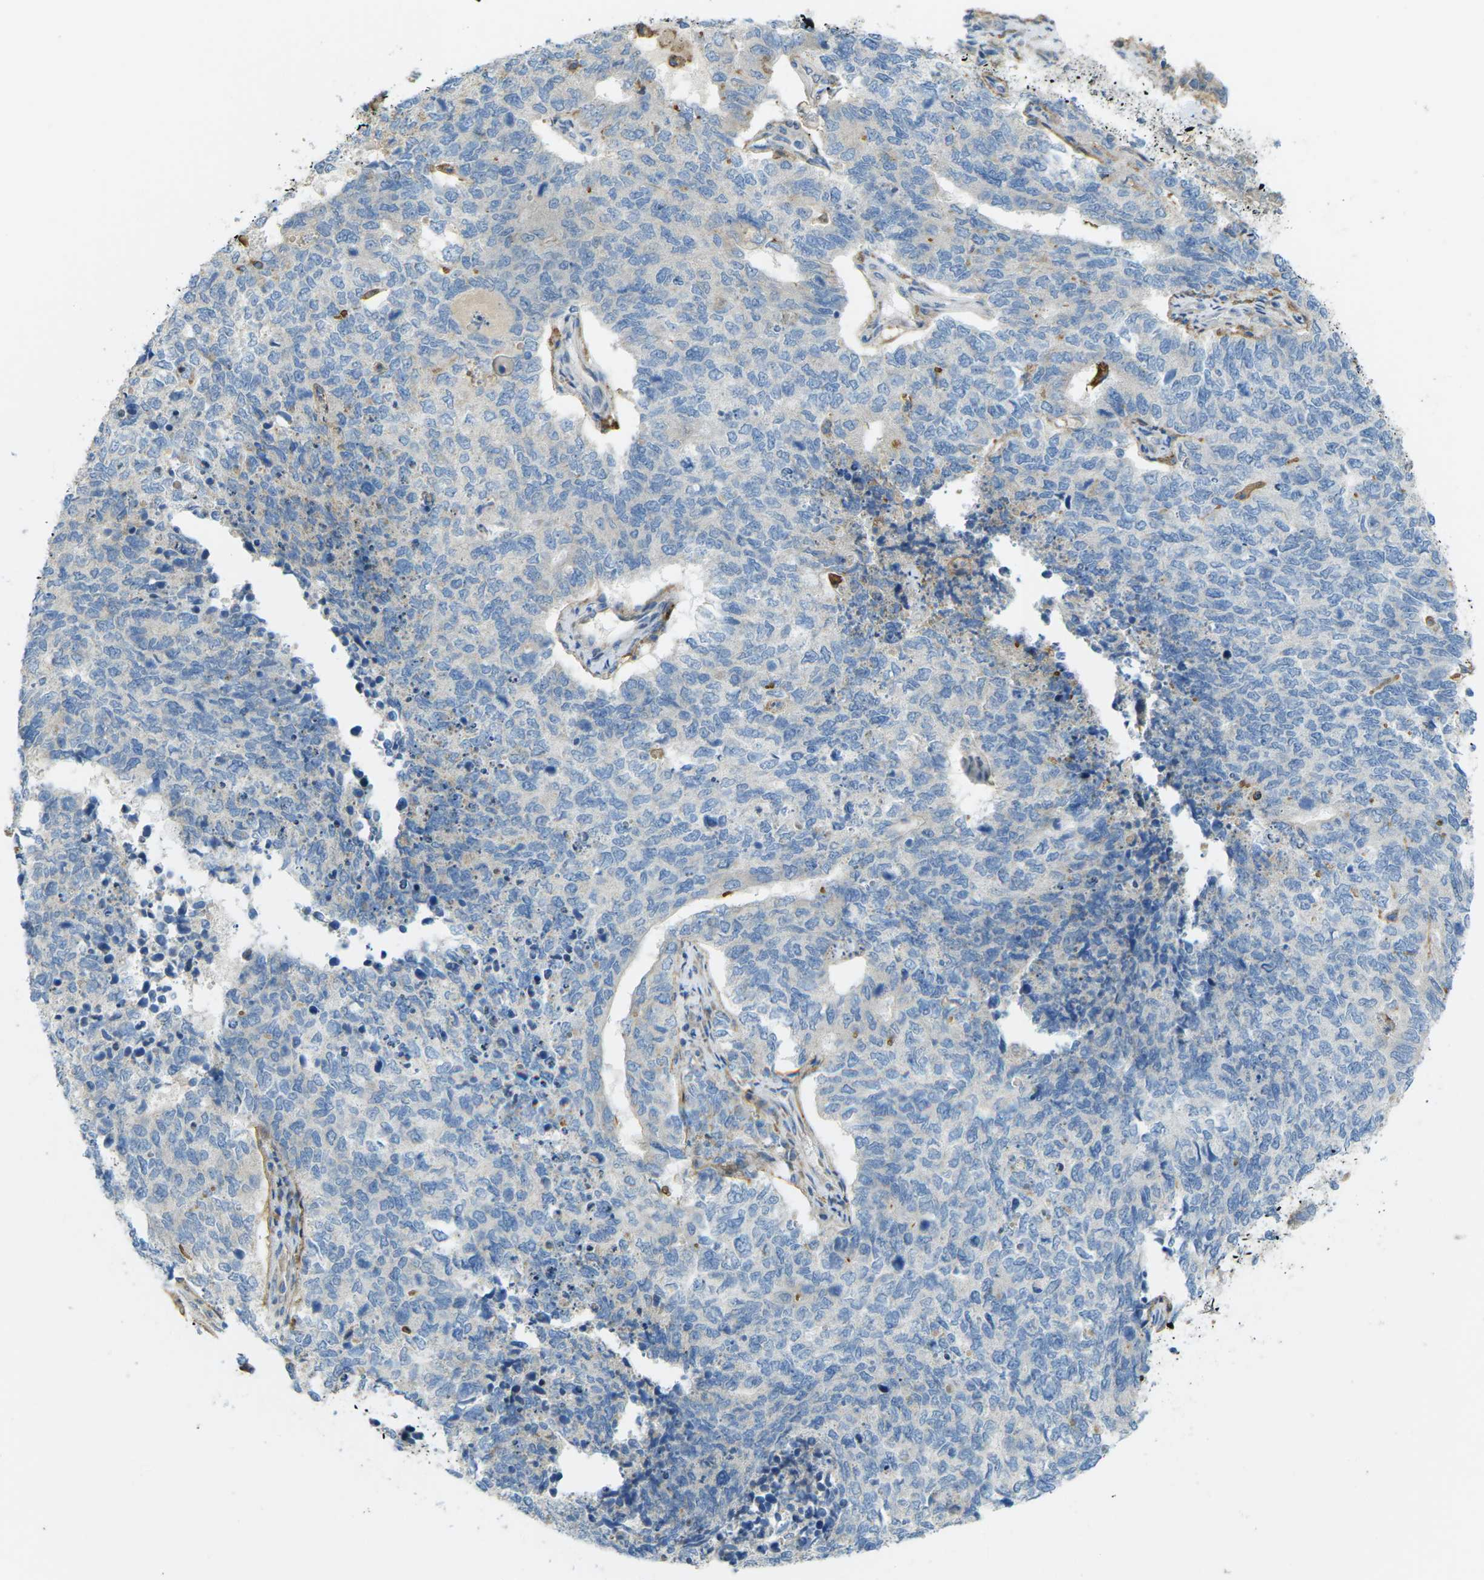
{"staining": {"intensity": "negative", "quantity": "none", "location": "none"}, "tissue": "cervical cancer", "cell_type": "Tumor cells", "image_type": "cancer", "snomed": [{"axis": "morphology", "description": "Squamous cell carcinoma, NOS"}, {"axis": "topography", "description": "Cervix"}], "caption": "Immunohistochemical staining of human cervical cancer (squamous cell carcinoma) reveals no significant positivity in tumor cells. (DAB (3,3'-diaminobenzidine) IHC visualized using brightfield microscopy, high magnification).", "gene": "MYLK4", "patient": {"sex": "female", "age": 63}}